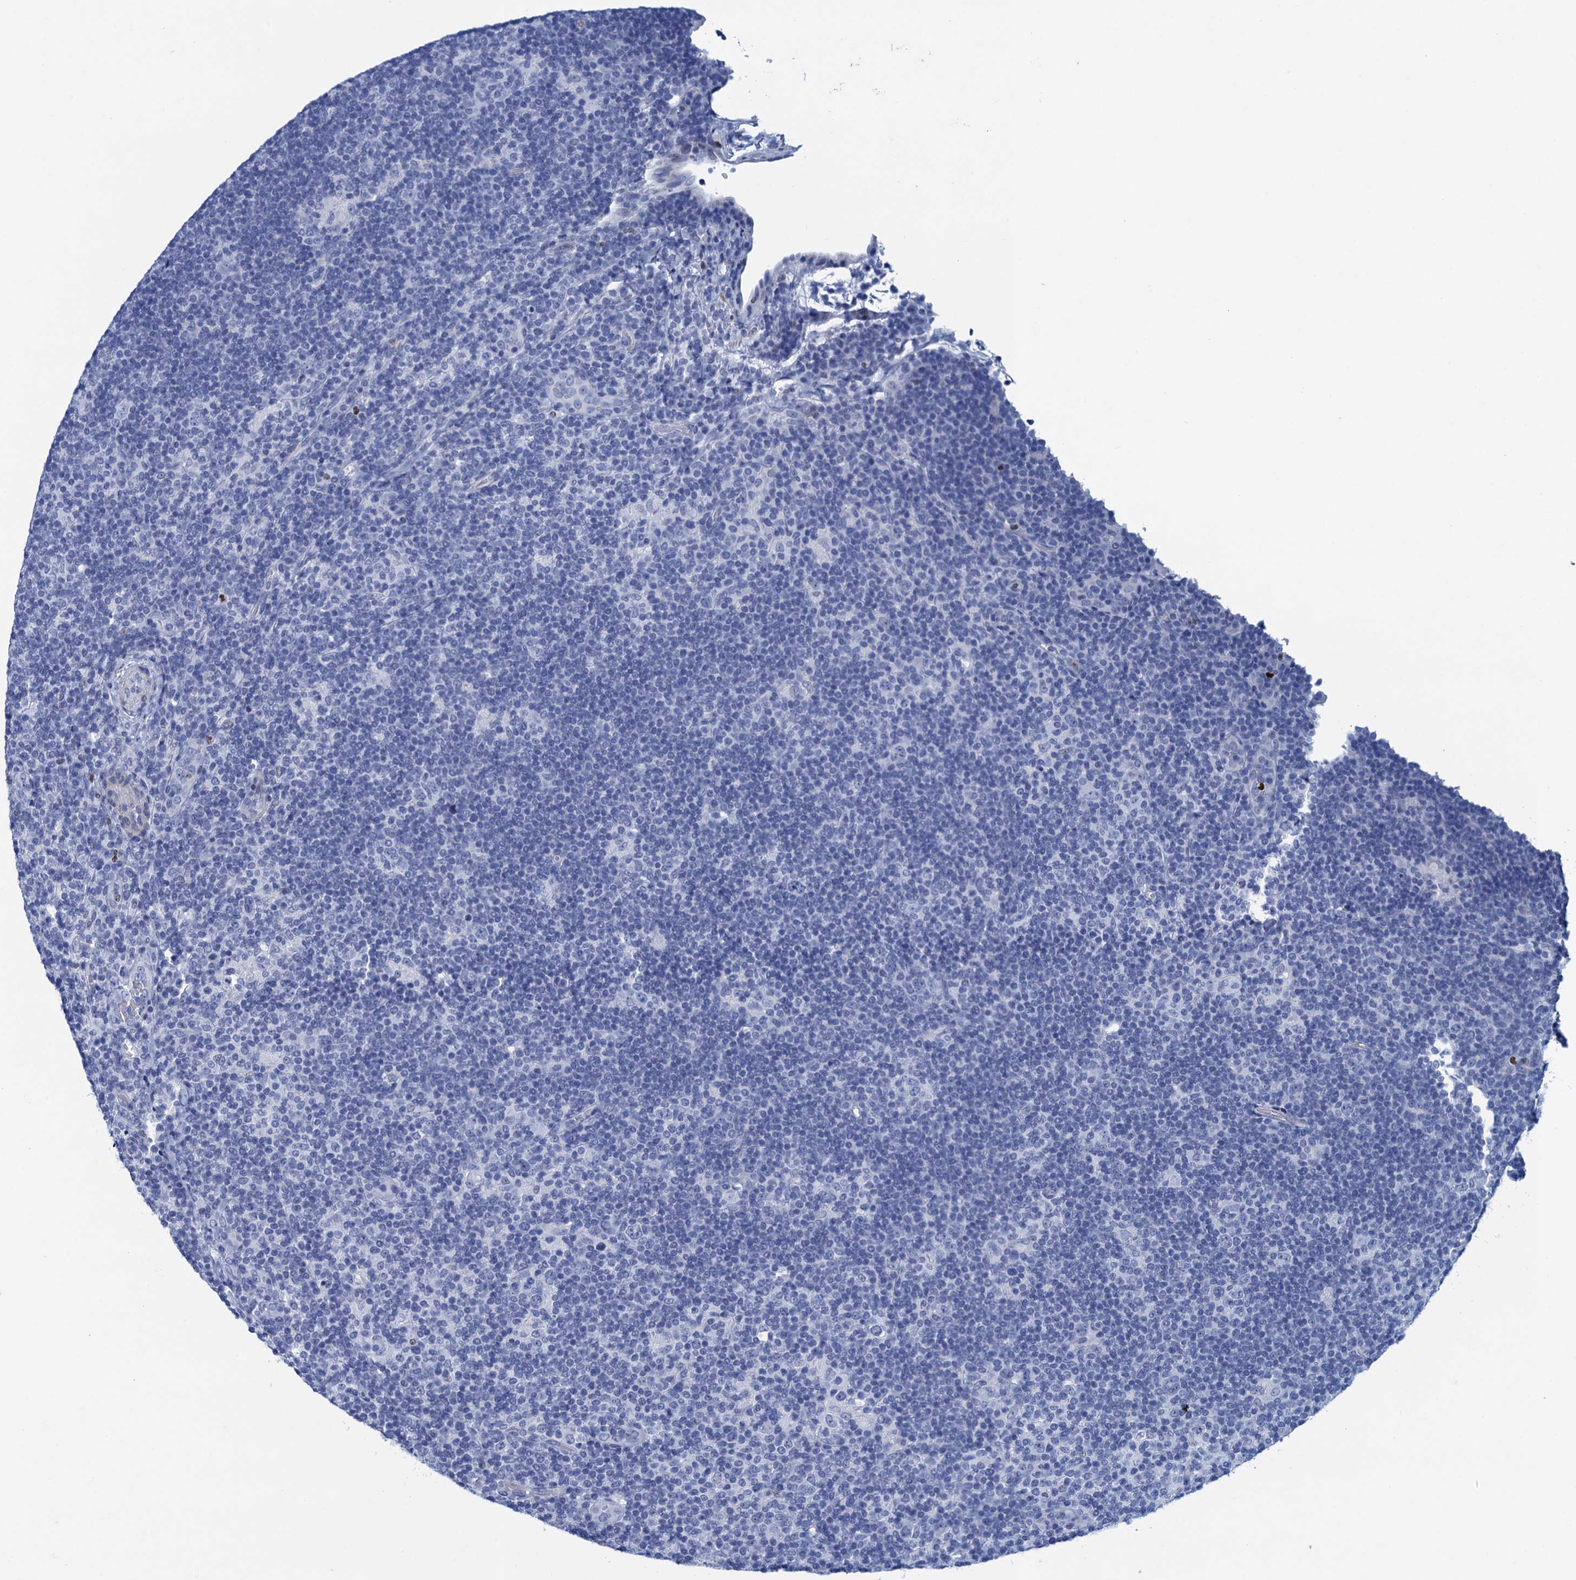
{"staining": {"intensity": "negative", "quantity": "none", "location": "none"}, "tissue": "lymphoma", "cell_type": "Tumor cells", "image_type": "cancer", "snomed": [{"axis": "morphology", "description": "Hodgkin's disease, NOS"}, {"axis": "topography", "description": "Lymph node"}], "caption": "Human lymphoma stained for a protein using IHC reveals no staining in tumor cells.", "gene": "RHCG", "patient": {"sex": "female", "age": 57}}